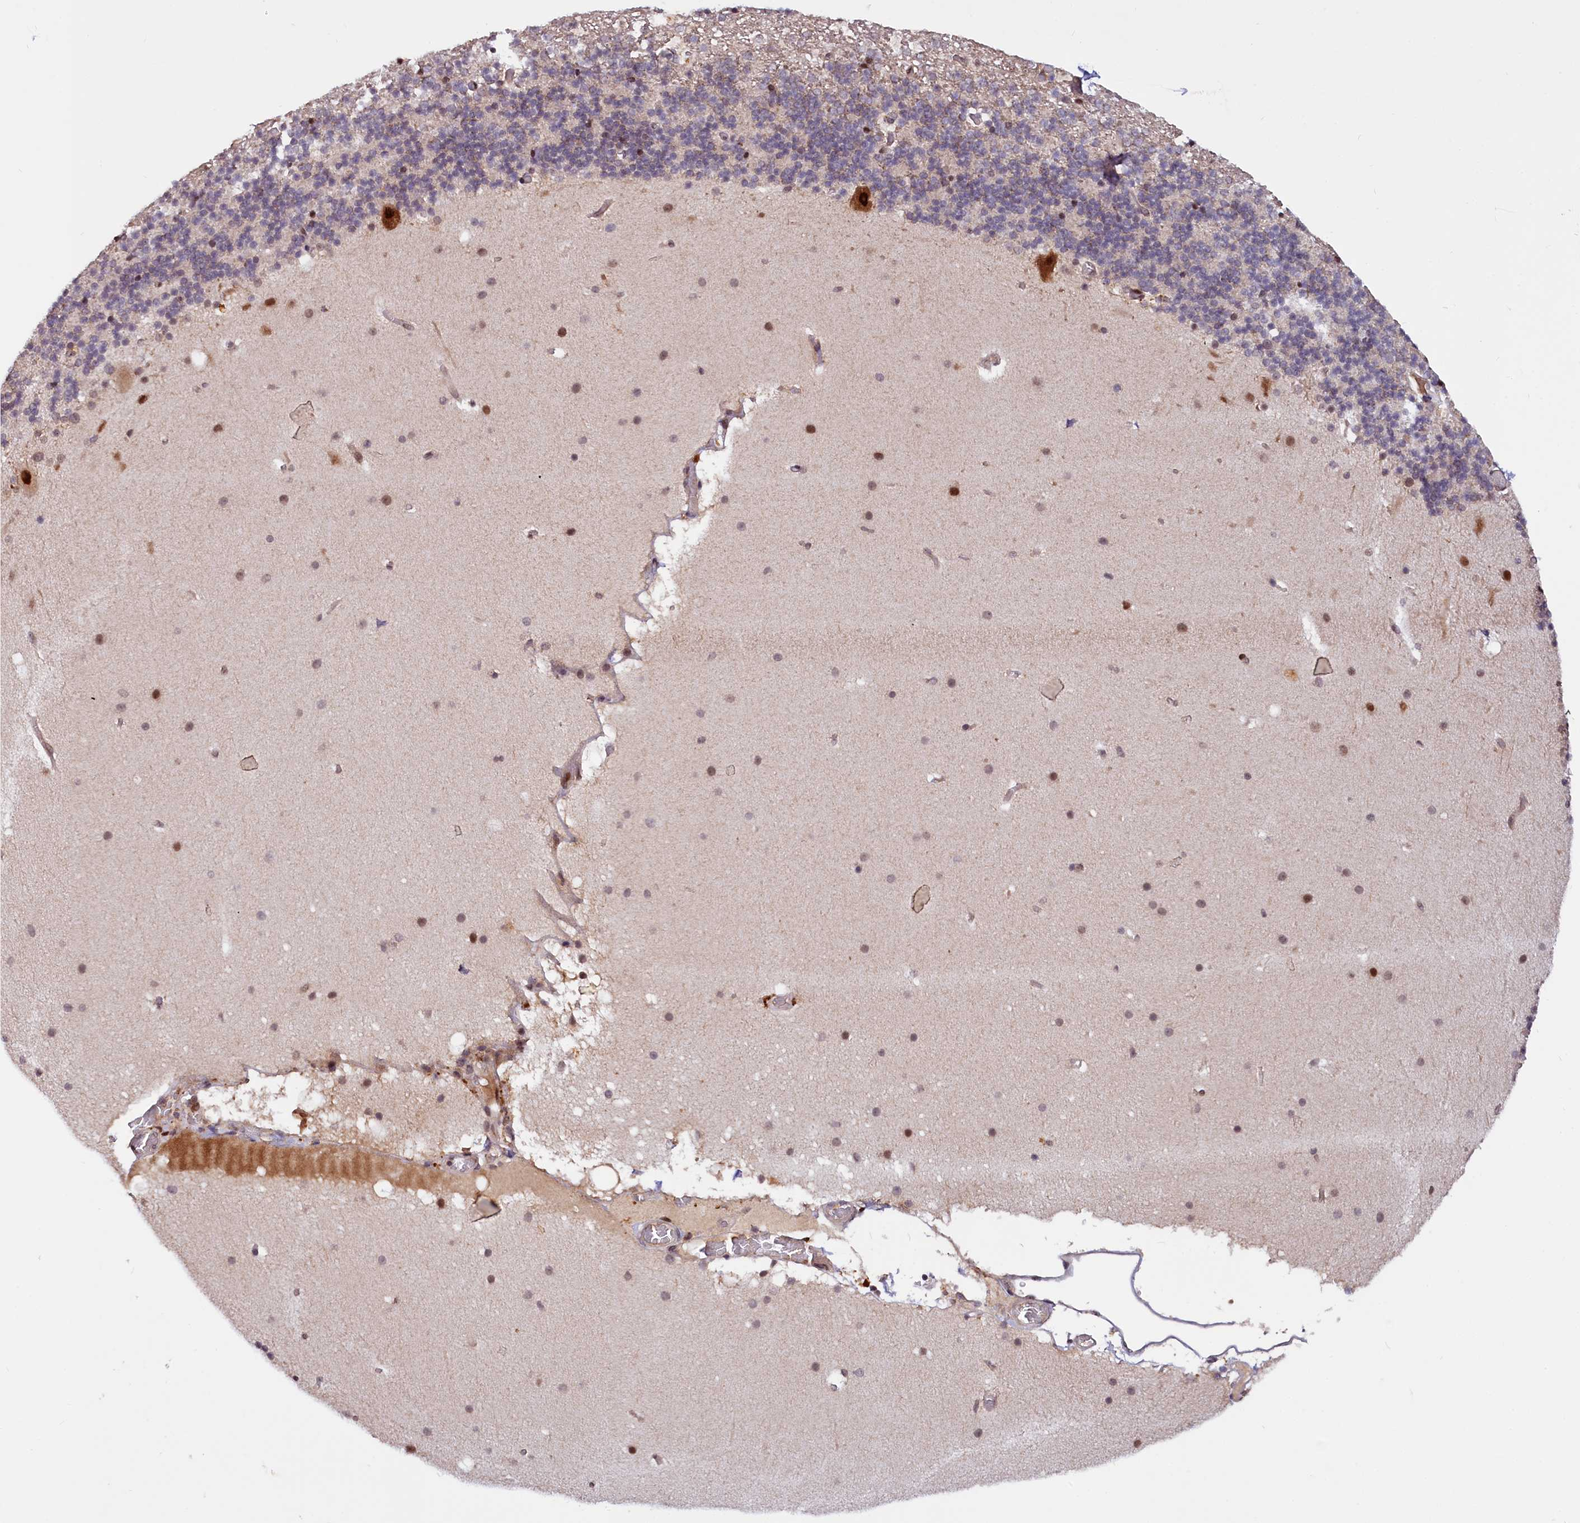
{"staining": {"intensity": "weak", "quantity": "<25%", "location": "cytoplasmic/membranous"}, "tissue": "cerebellum", "cell_type": "Cells in granular layer", "image_type": "normal", "snomed": [{"axis": "morphology", "description": "Normal tissue, NOS"}, {"axis": "topography", "description": "Cerebellum"}], "caption": "Immunohistochemical staining of benign human cerebellum demonstrates no significant positivity in cells in granular layer.", "gene": "N4BP2L1", "patient": {"sex": "male", "age": 57}}